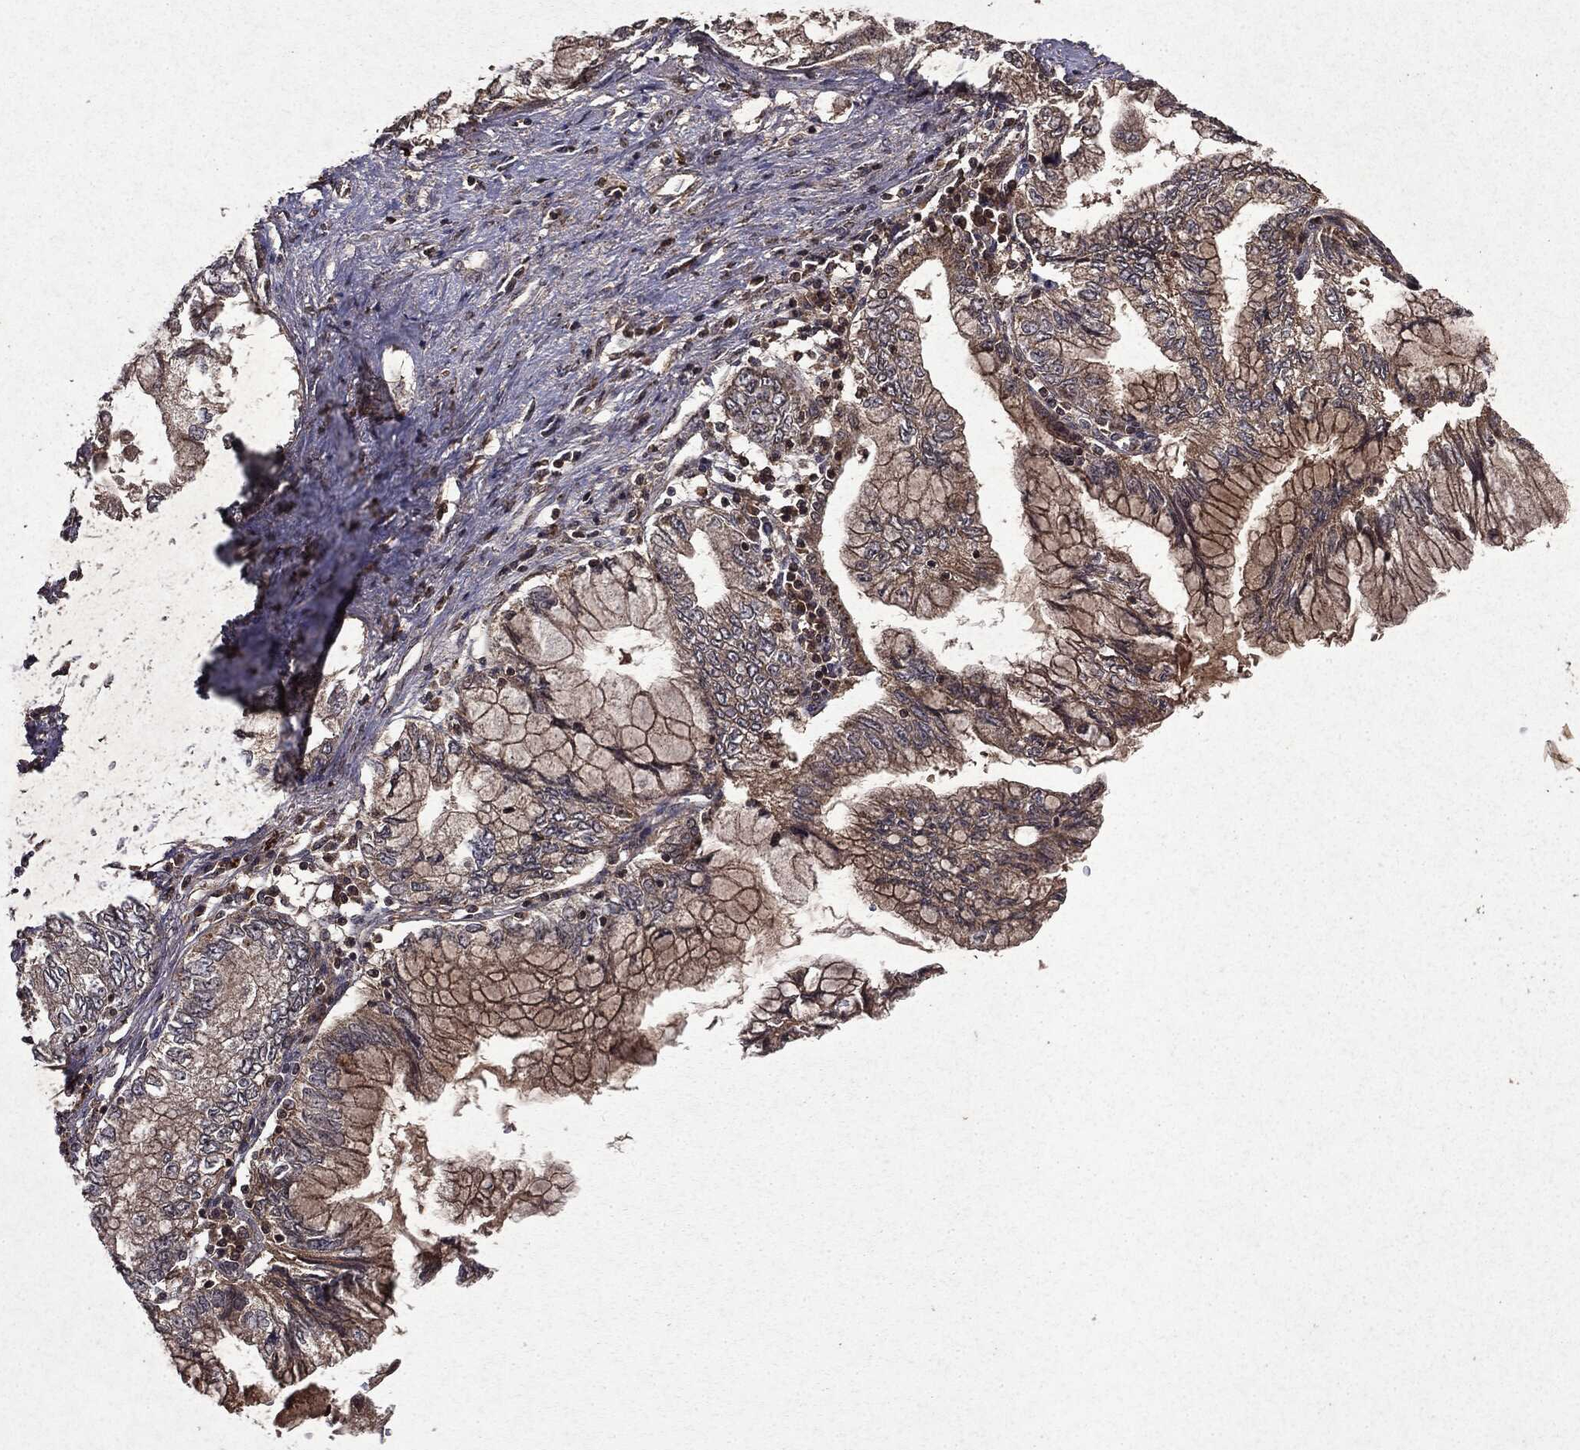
{"staining": {"intensity": "weak", "quantity": "25%-75%", "location": "cytoplasmic/membranous"}, "tissue": "pancreatic cancer", "cell_type": "Tumor cells", "image_type": "cancer", "snomed": [{"axis": "morphology", "description": "Adenocarcinoma, NOS"}, {"axis": "topography", "description": "Pancreas"}], "caption": "The micrograph shows immunohistochemical staining of adenocarcinoma (pancreatic). There is weak cytoplasmic/membranous staining is identified in approximately 25%-75% of tumor cells. Nuclei are stained in blue.", "gene": "MTOR", "patient": {"sex": "female", "age": 73}}